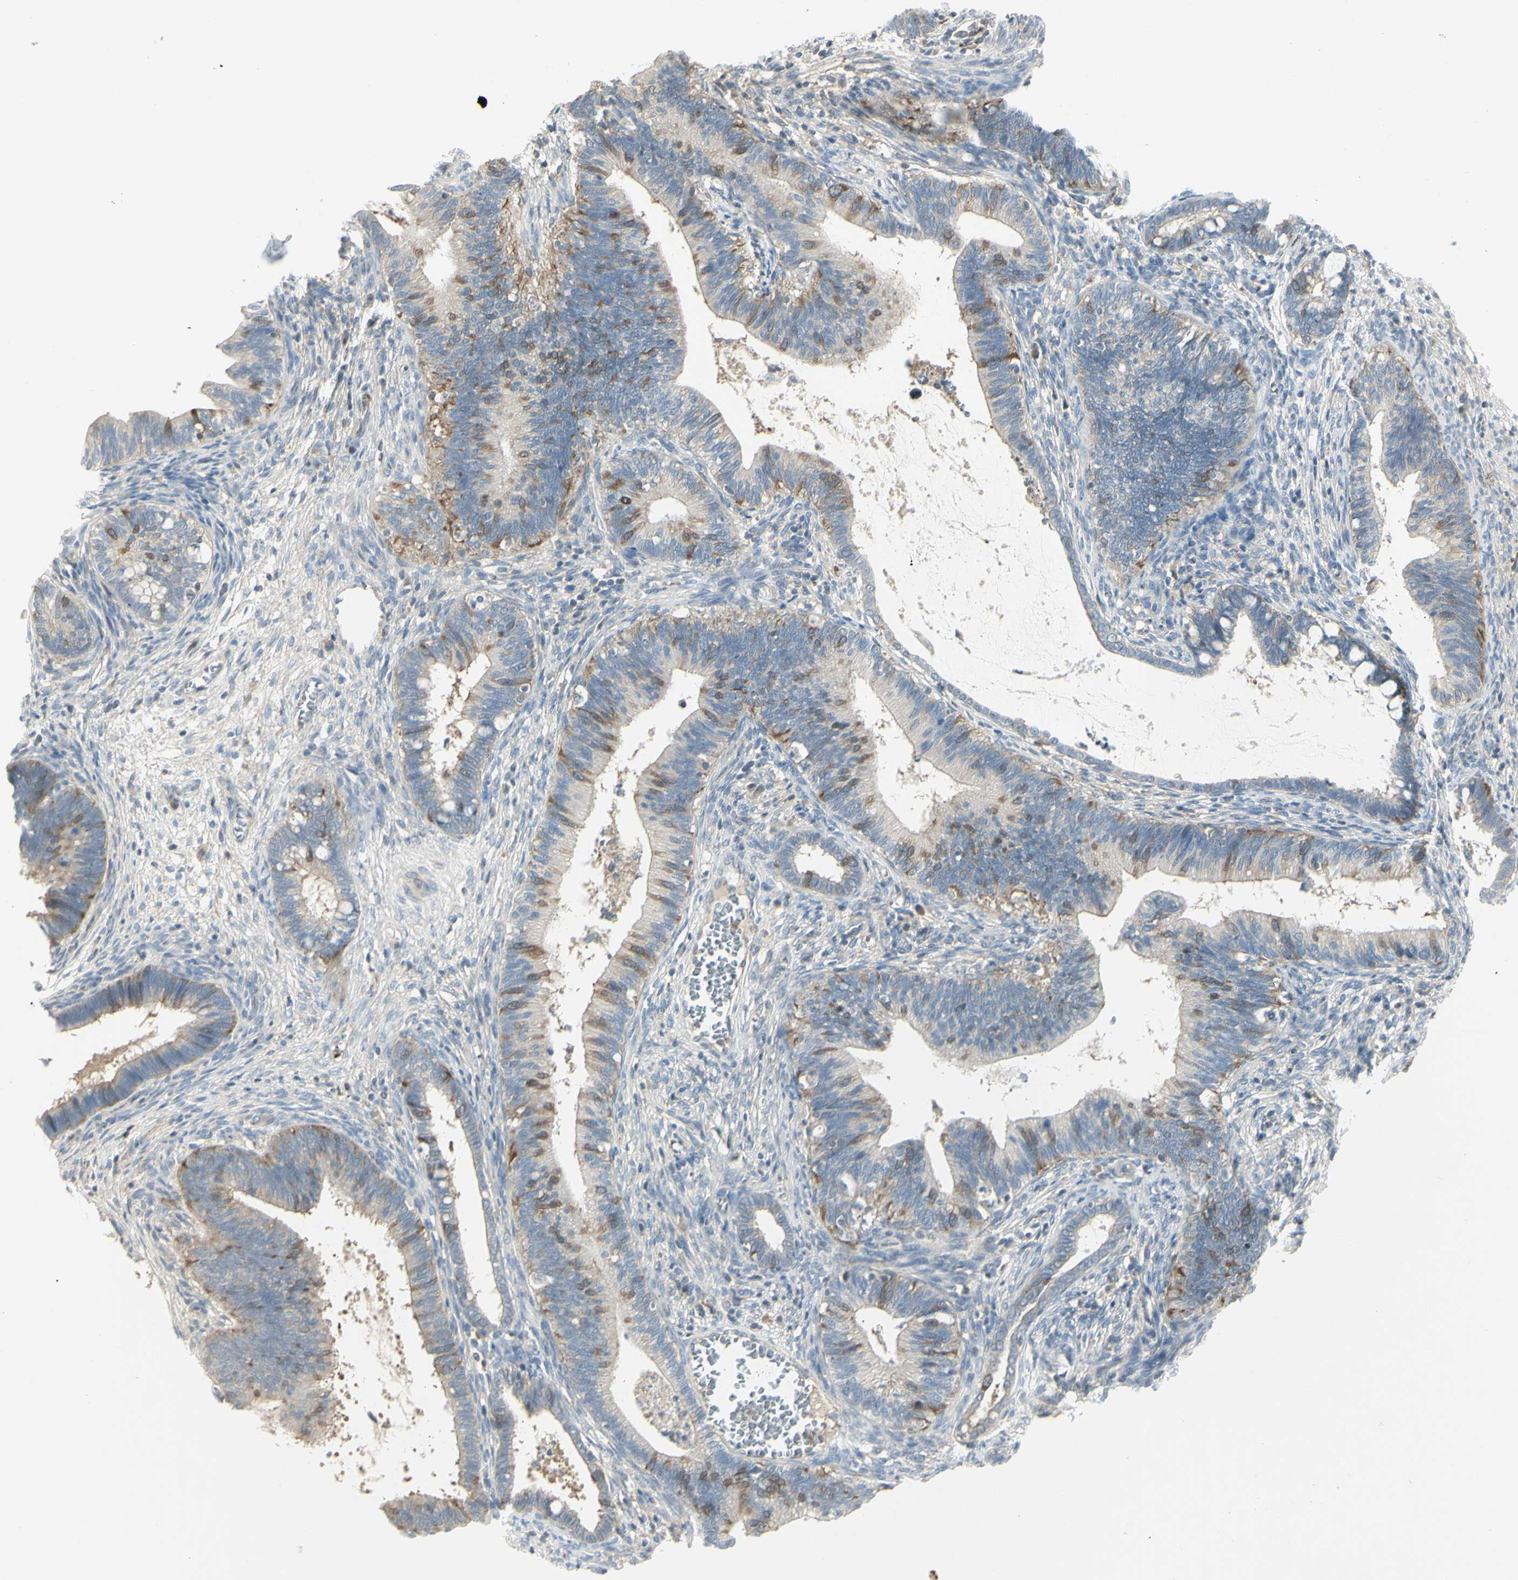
{"staining": {"intensity": "moderate", "quantity": "25%-75%", "location": "cytoplasmic/membranous"}, "tissue": "cervical cancer", "cell_type": "Tumor cells", "image_type": "cancer", "snomed": [{"axis": "morphology", "description": "Adenocarcinoma, NOS"}, {"axis": "topography", "description": "Cervix"}], "caption": "Brown immunohistochemical staining in human cervical cancer reveals moderate cytoplasmic/membranous expression in about 25%-75% of tumor cells. Using DAB (3,3'-diaminobenzidine) (brown) and hematoxylin (blue) stains, captured at high magnification using brightfield microscopy.", "gene": "CCNB2", "patient": {"sex": "female", "age": 44}}